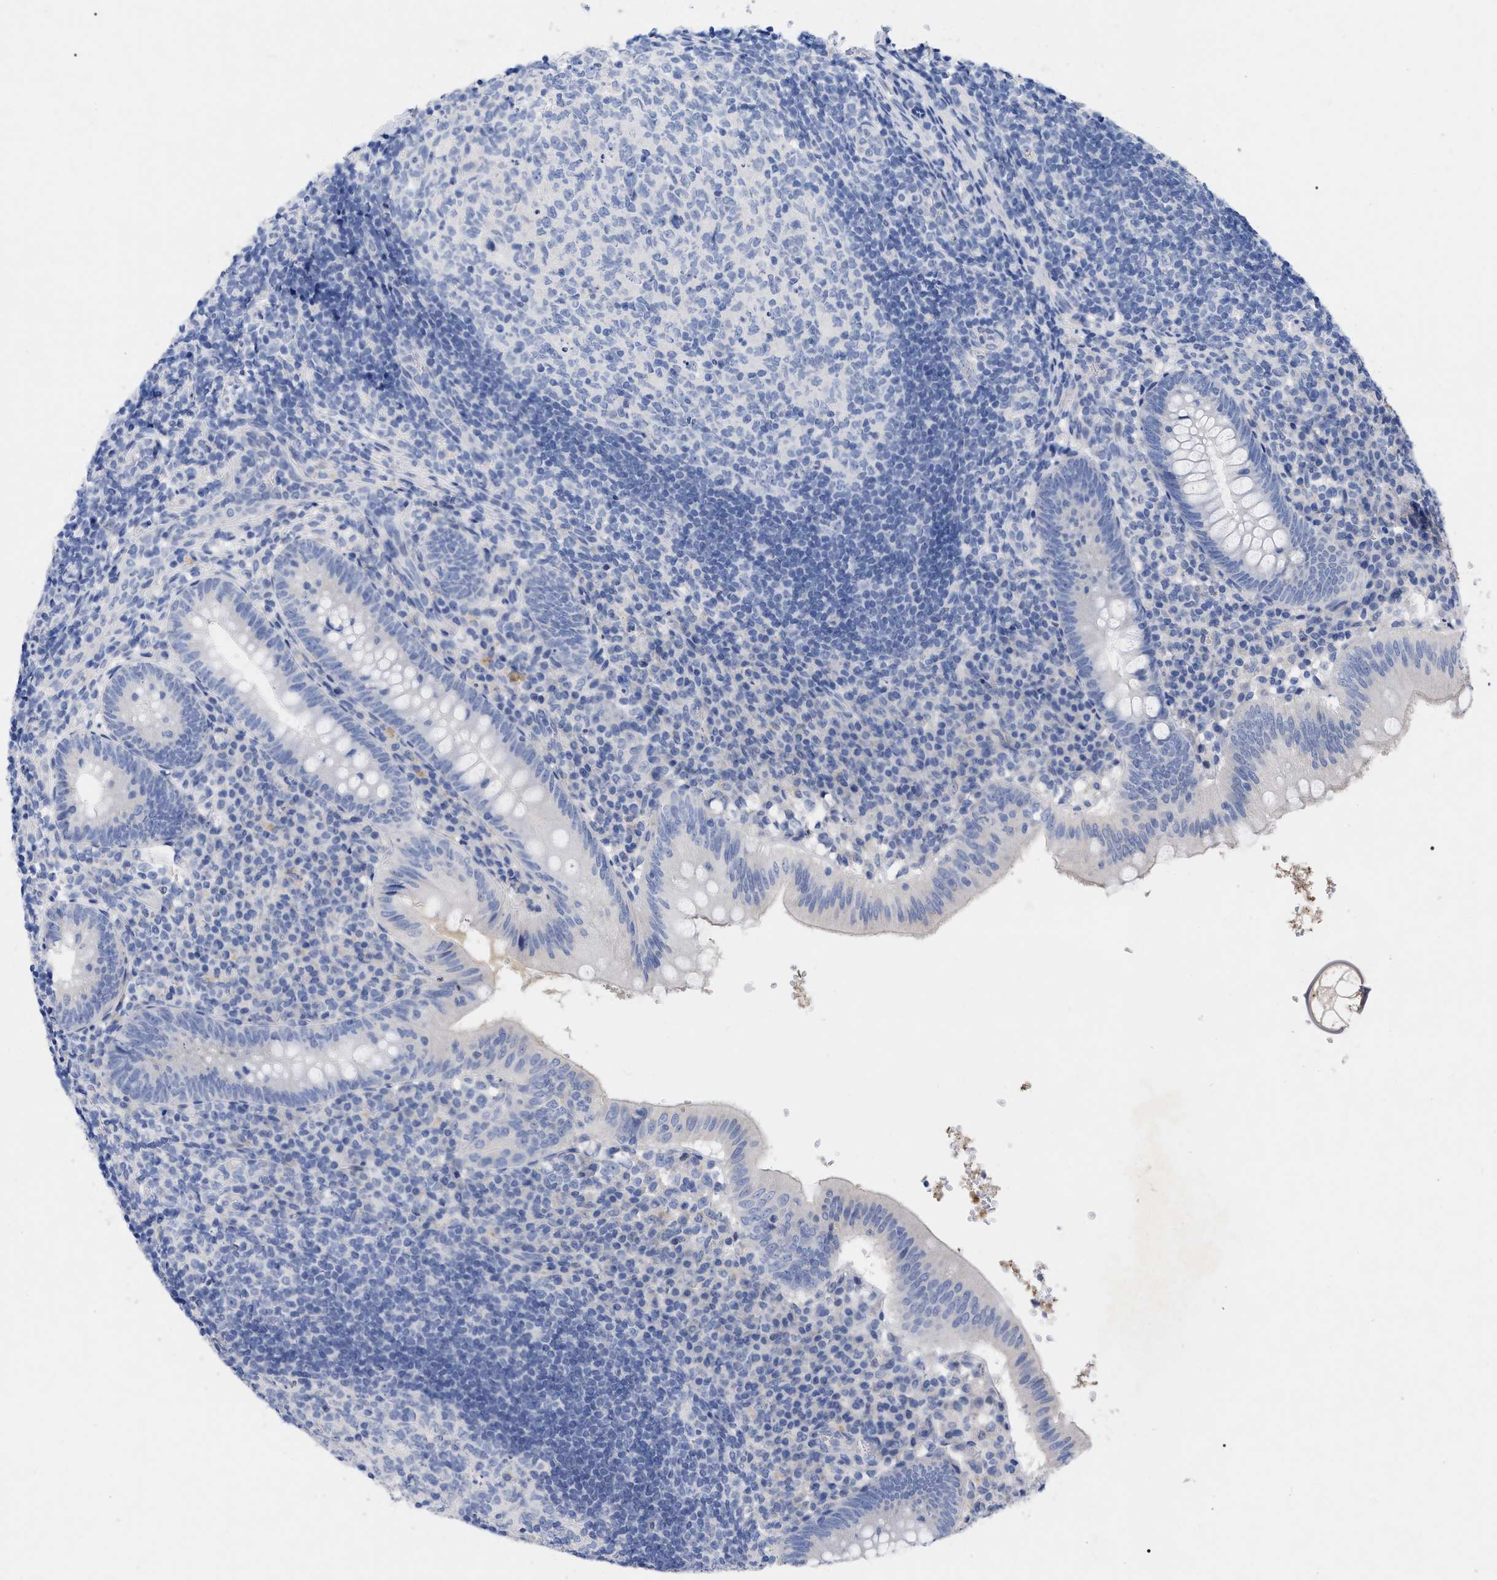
{"staining": {"intensity": "negative", "quantity": "none", "location": "none"}, "tissue": "appendix", "cell_type": "Glandular cells", "image_type": "normal", "snomed": [{"axis": "morphology", "description": "Normal tissue, NOS"}, {"axis": "topography", "description": "Appendix"}], "caption": "IHC micrograph of unremarkable human appendix stained for a protein (brown), which displays no staining in glandular cells.", "gene": "HAPLN1", "patient": {"sex": "male", "age": 8}}